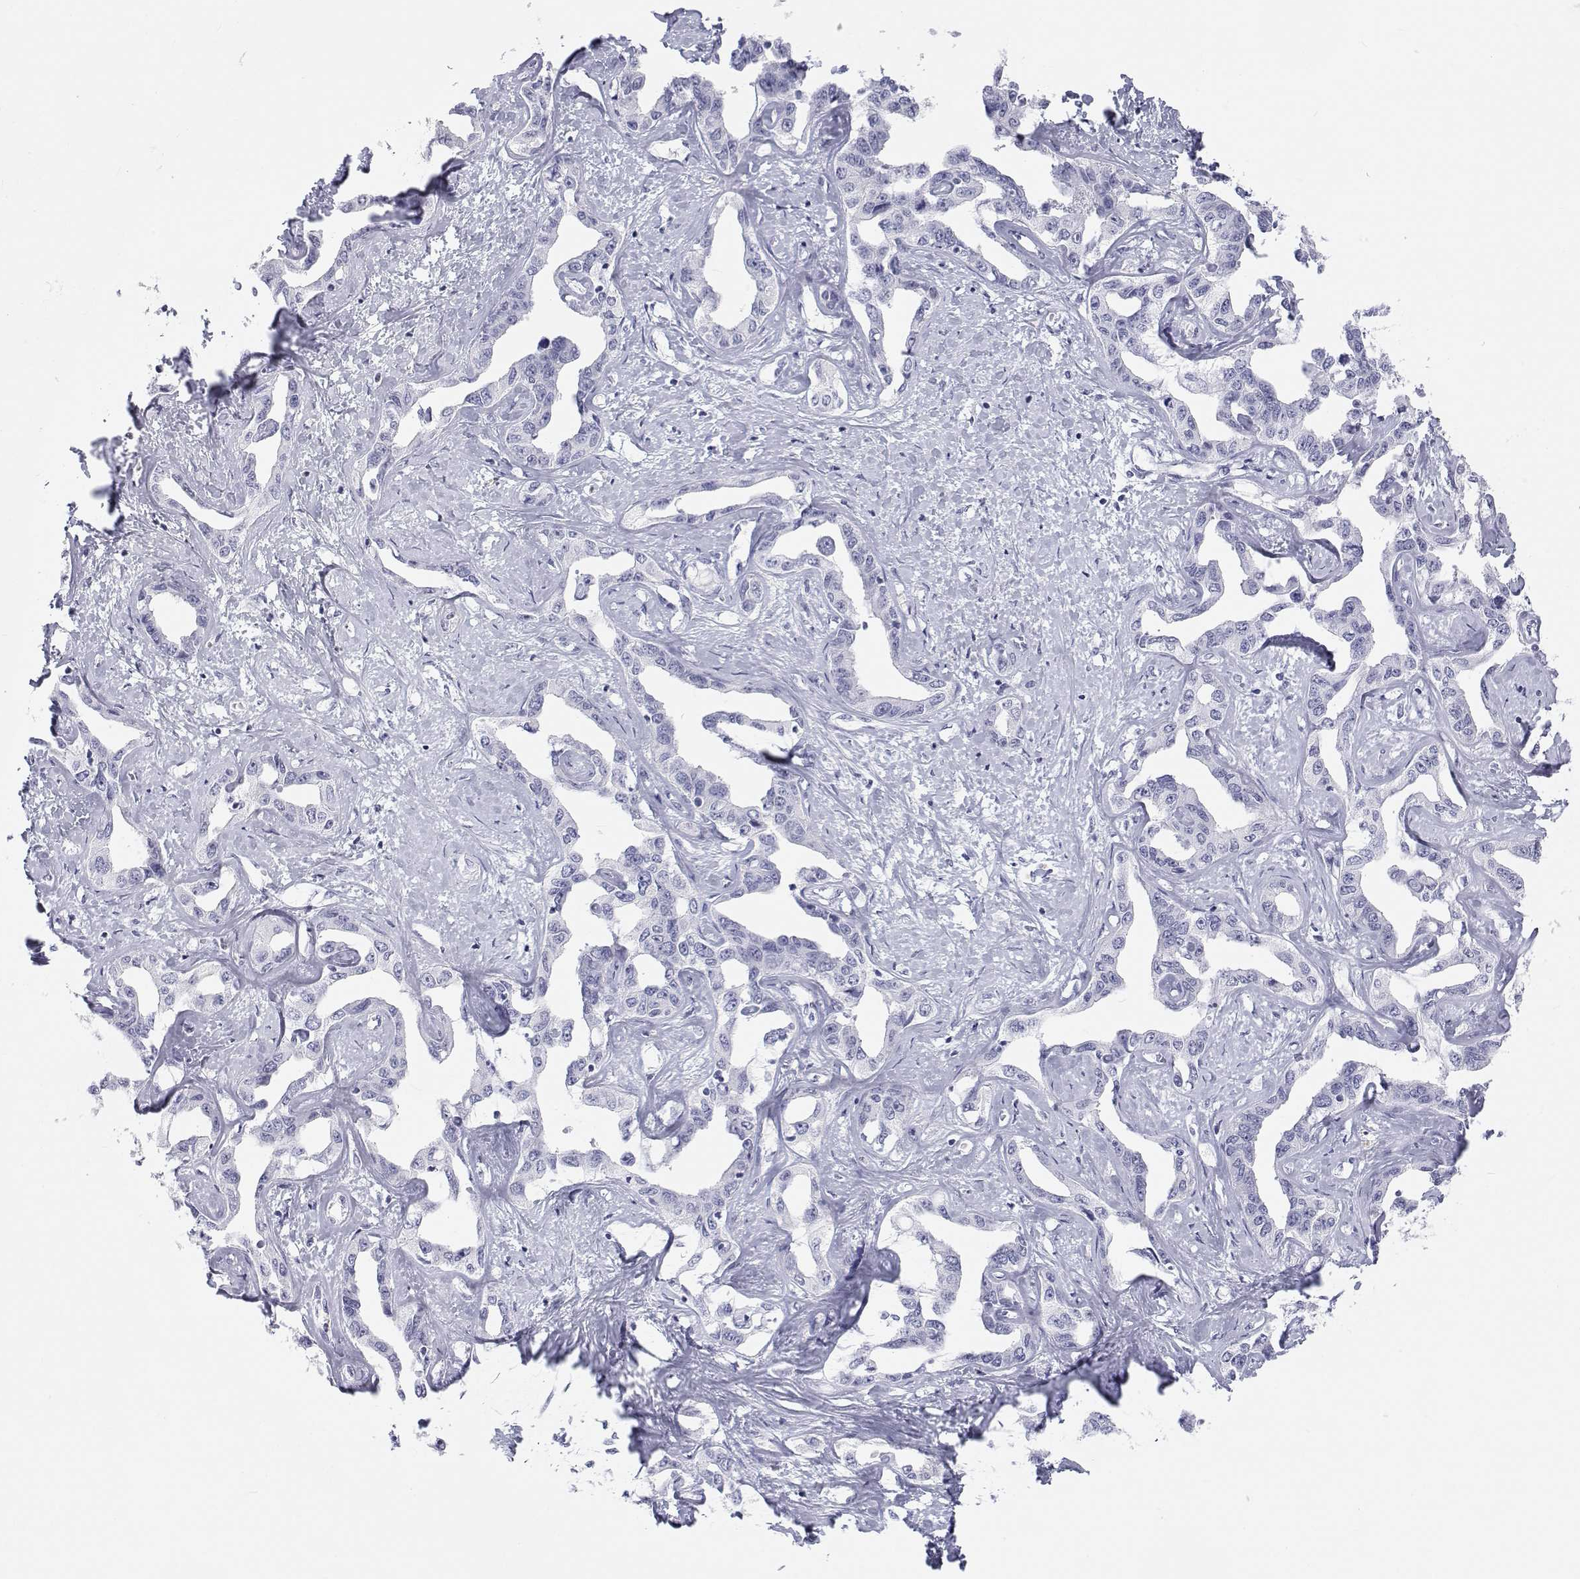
{"staining": {"intensity": "negative", "quantity": "none", "location": "none"}, "tissue": "liver cancer", "cell_type": "Tumor cells", "image_type": "cancer", "snomed": [{"axis": "morphology", "description": "Cholangiocarcinoma"}, {"axis": "topography", "description": "Liver"}], "caption": "An IHC image of liver cholangiocarcinoma is shown. There is no staining in tumor cells of liver cholangiocarcinoma.", "gene": "SFTPB", "patient": {"sex": "male", "age": 59}}